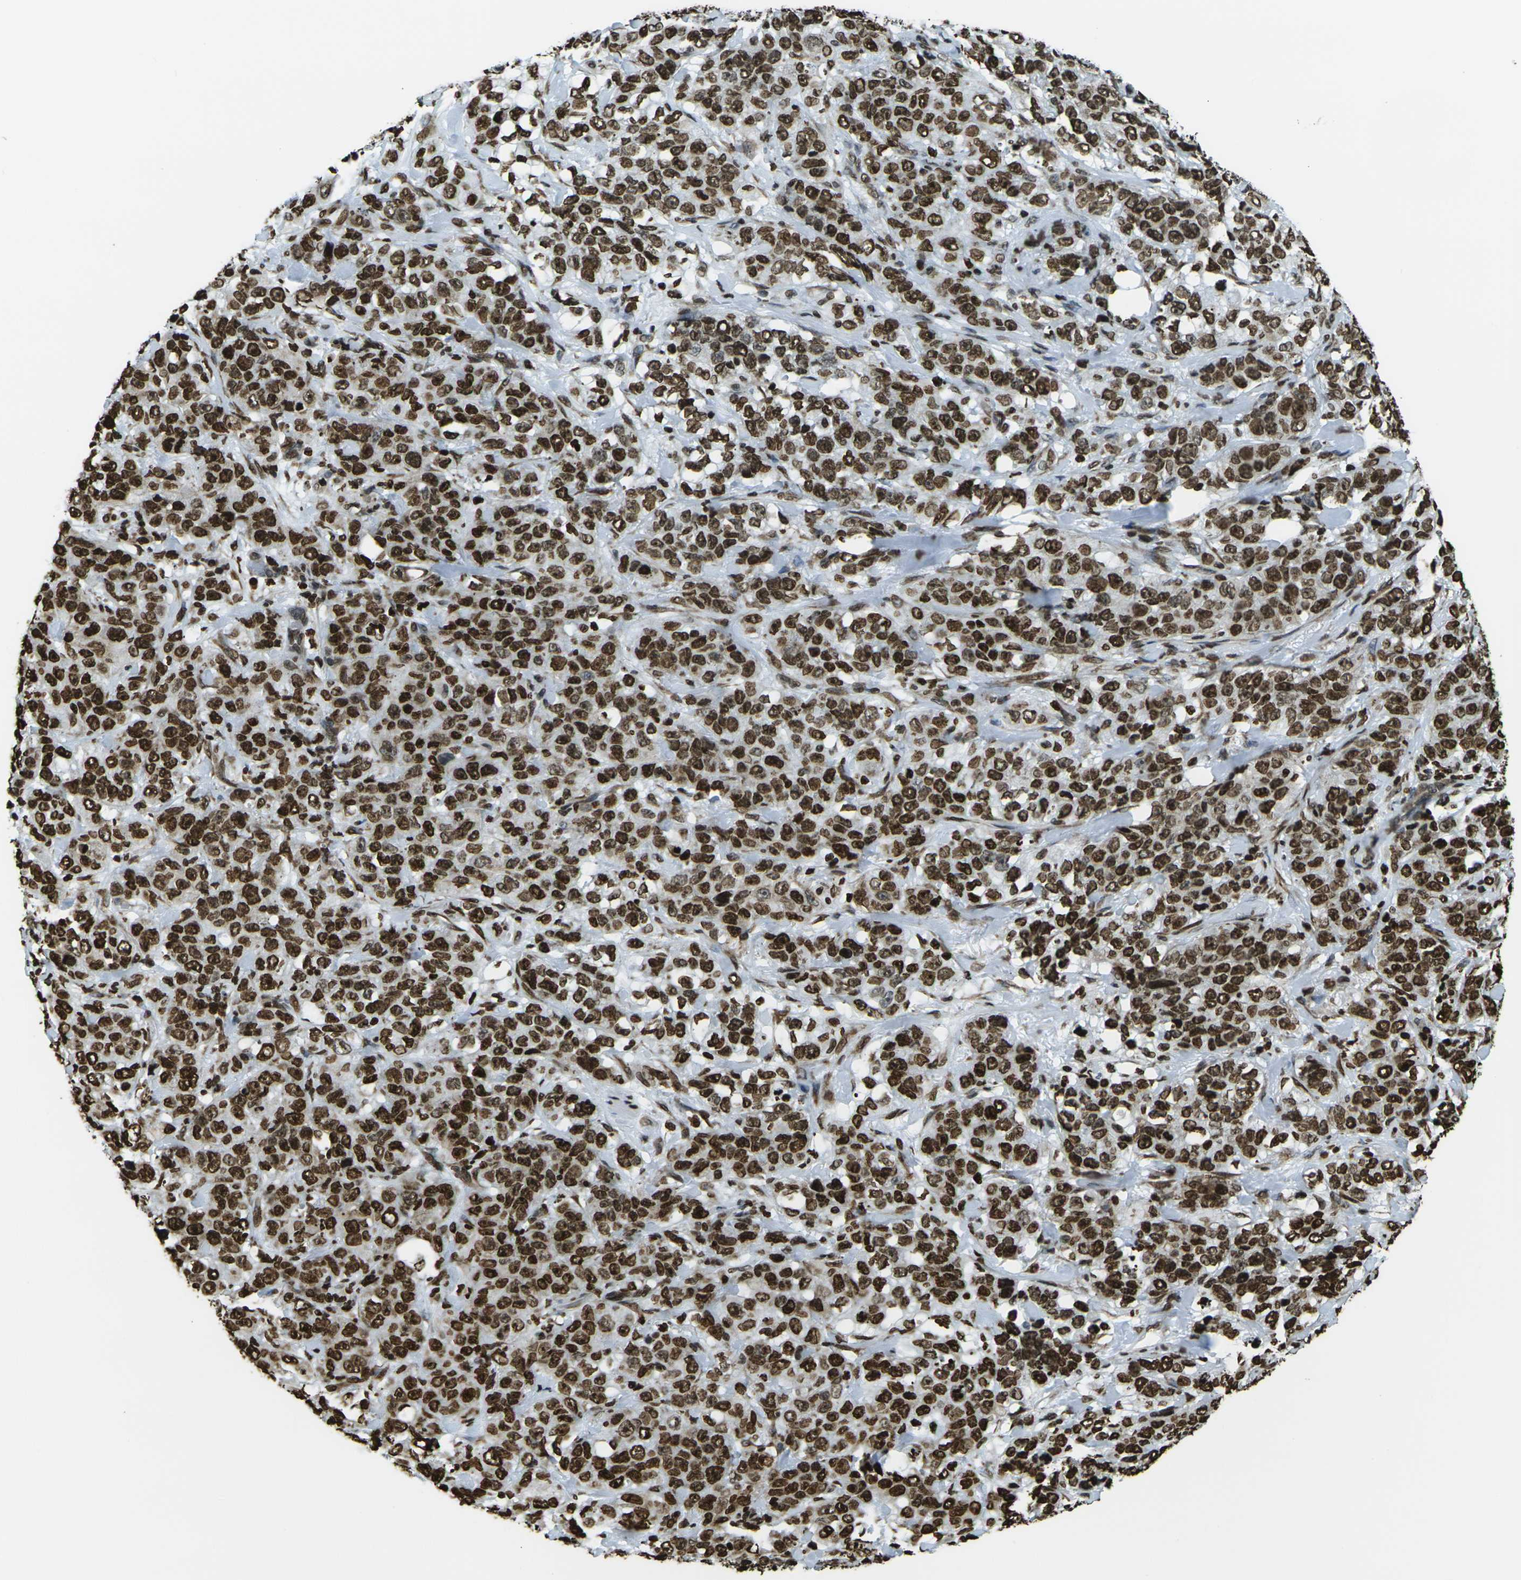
{"staining": {"intensity": "strong", "quantity": ">75%", "location": "nuclear"}, "tissue": "stomach cancer", "cell_type": "Tumor cells", "image_type": "cancer", "snomed": [{"axis": "morphology", "description": "Adenocarcinoma, NOS"}, {"axis": "topography", "description": "Stomach"}], "caption": "Immunohistochemistry histopathology image of neoplastic tissue: human stomach adenocarcinoma stained using IHC displays high levels of strong protein expression localized specifically in the nuclear of tumor cells, appearing as a nuclear brown color.", "gene": "H1-2", "patient": {"sex": "male", "age": 48}}